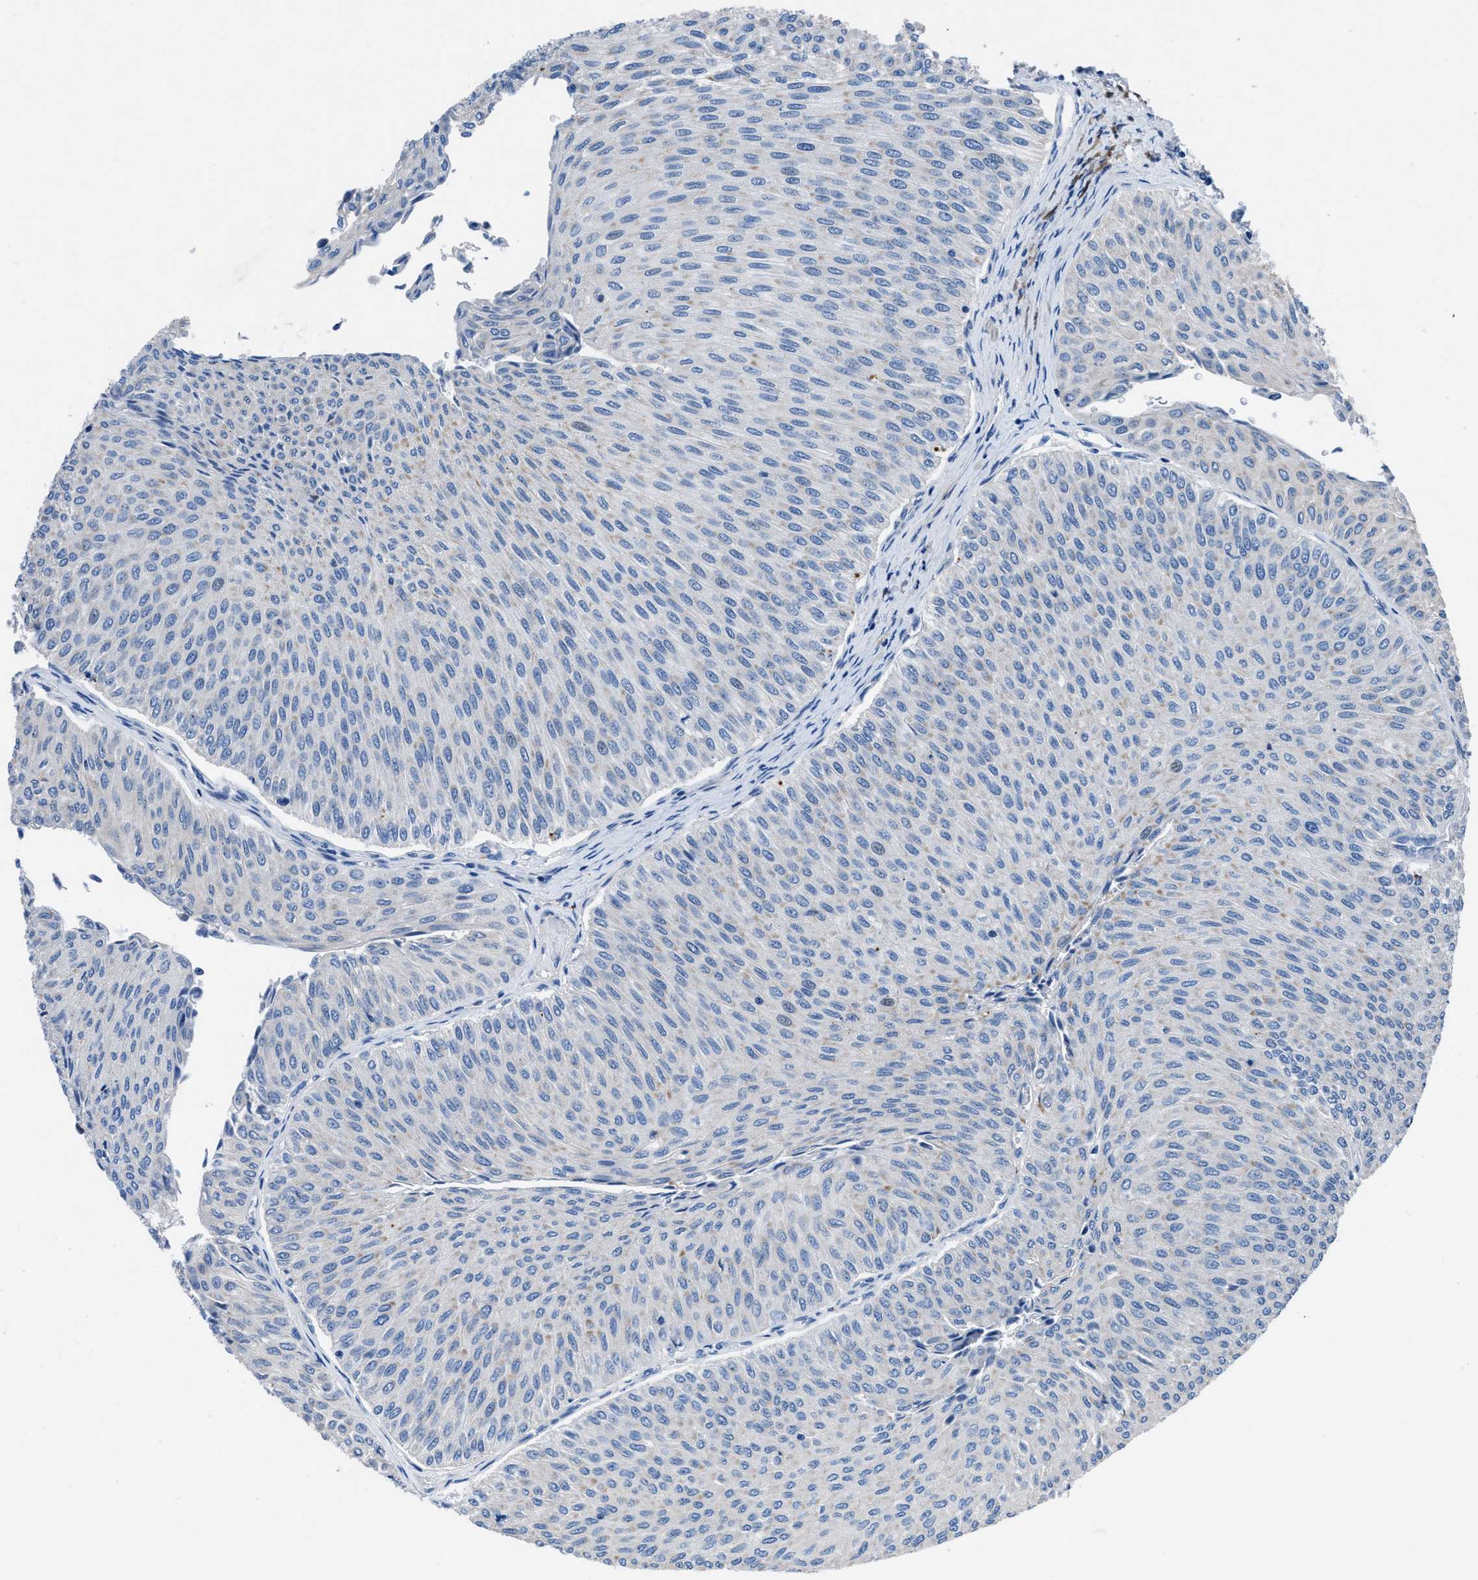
{"staining": {"intensity": "negative", "quantity": "none", "location": "none"}, "tissue": "urothelial cancer", "cell_type": "Tumor cells", "image_type": "cancer", "snomed": [{"axis": "morphology", "description": "Urothelial carcinoma, Low grade"}, {"axis": "topography", "description": "Urinary bladder"}], "caption": "IHC of urothelial carcinoma (low-grade) reveals no expression in tumor cells. Nuclei are stained in blue.", "gene": "UAP1", "patient": {"sex": "male", "age": 78}}